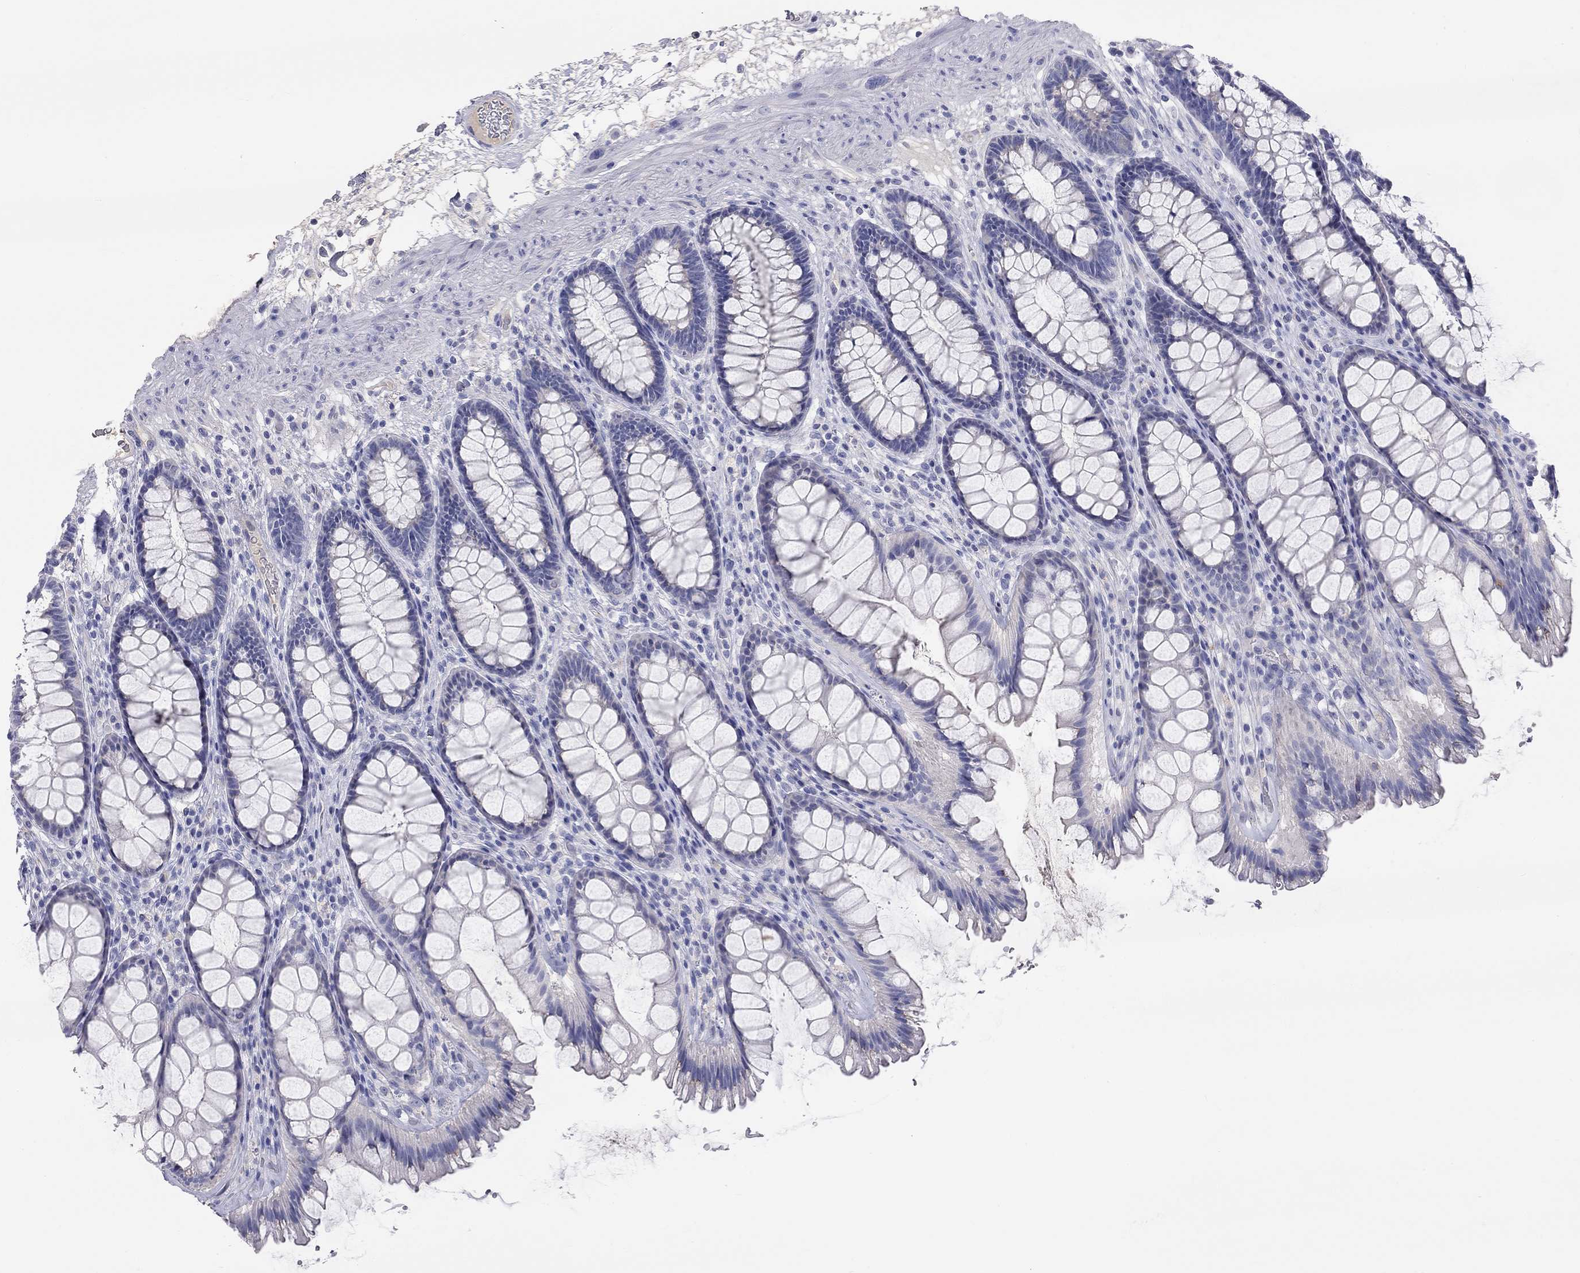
{"staining": {"intensity": "negative", "quantity": "none", "location": "none"}, "tissue": "rectum", "cell_type": "Glandular cells", "image_type": "normal", "snomed": [{"axis": "morphology", "description": "Normal tissue, NOS"}, {"axis": "topography", "description": "Rectum"}], "caption": "The histopathology image exhibits no staining of glandular cells in unremarkable rectum. (DAB immunohistochemistry (IHC) with hematoxylin counter stain).", "gene": "ST7L", "patient": {"sex": "male", "age": 72}}